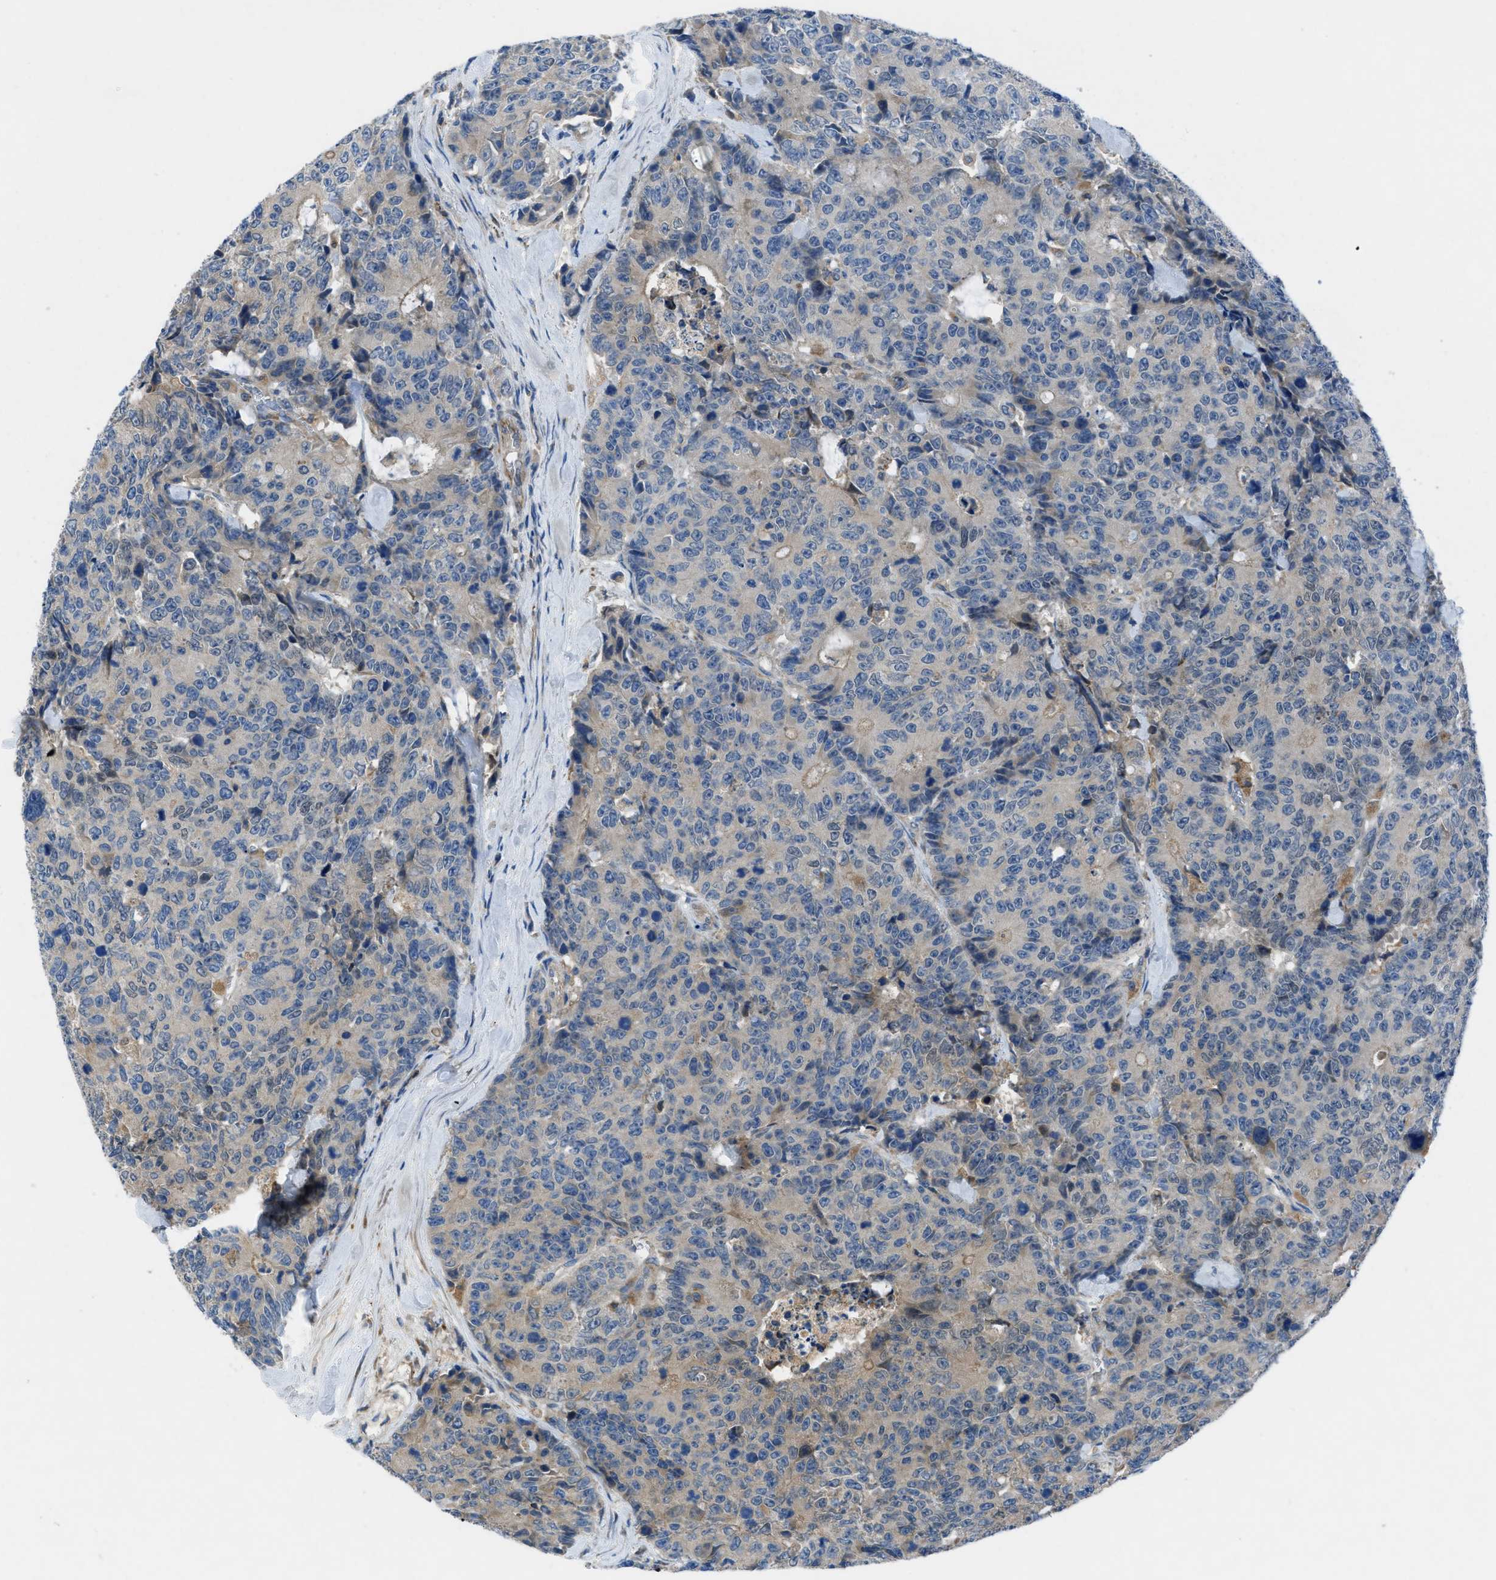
{"staining": {"intensity": "weak", "quantity": "<25%", "location": "cytoplasmic/membranous"}, "tissue": "colorectal cancer", "cell_type": "Tumor cells", "image_type": "cancer", "snomed": [{"axis": "morphology", "description": "Adenocarcinoma, NOS"}, {"axis": "topography", "description": "Colon"}], "caption": "Immunohistochemical staining of human colorectal cancer (adenocarcinoma) demonstrates no significant staining in tumor cells.", "gene": "MAP3K20", "patient": {"sex": "female", "age": 86}}